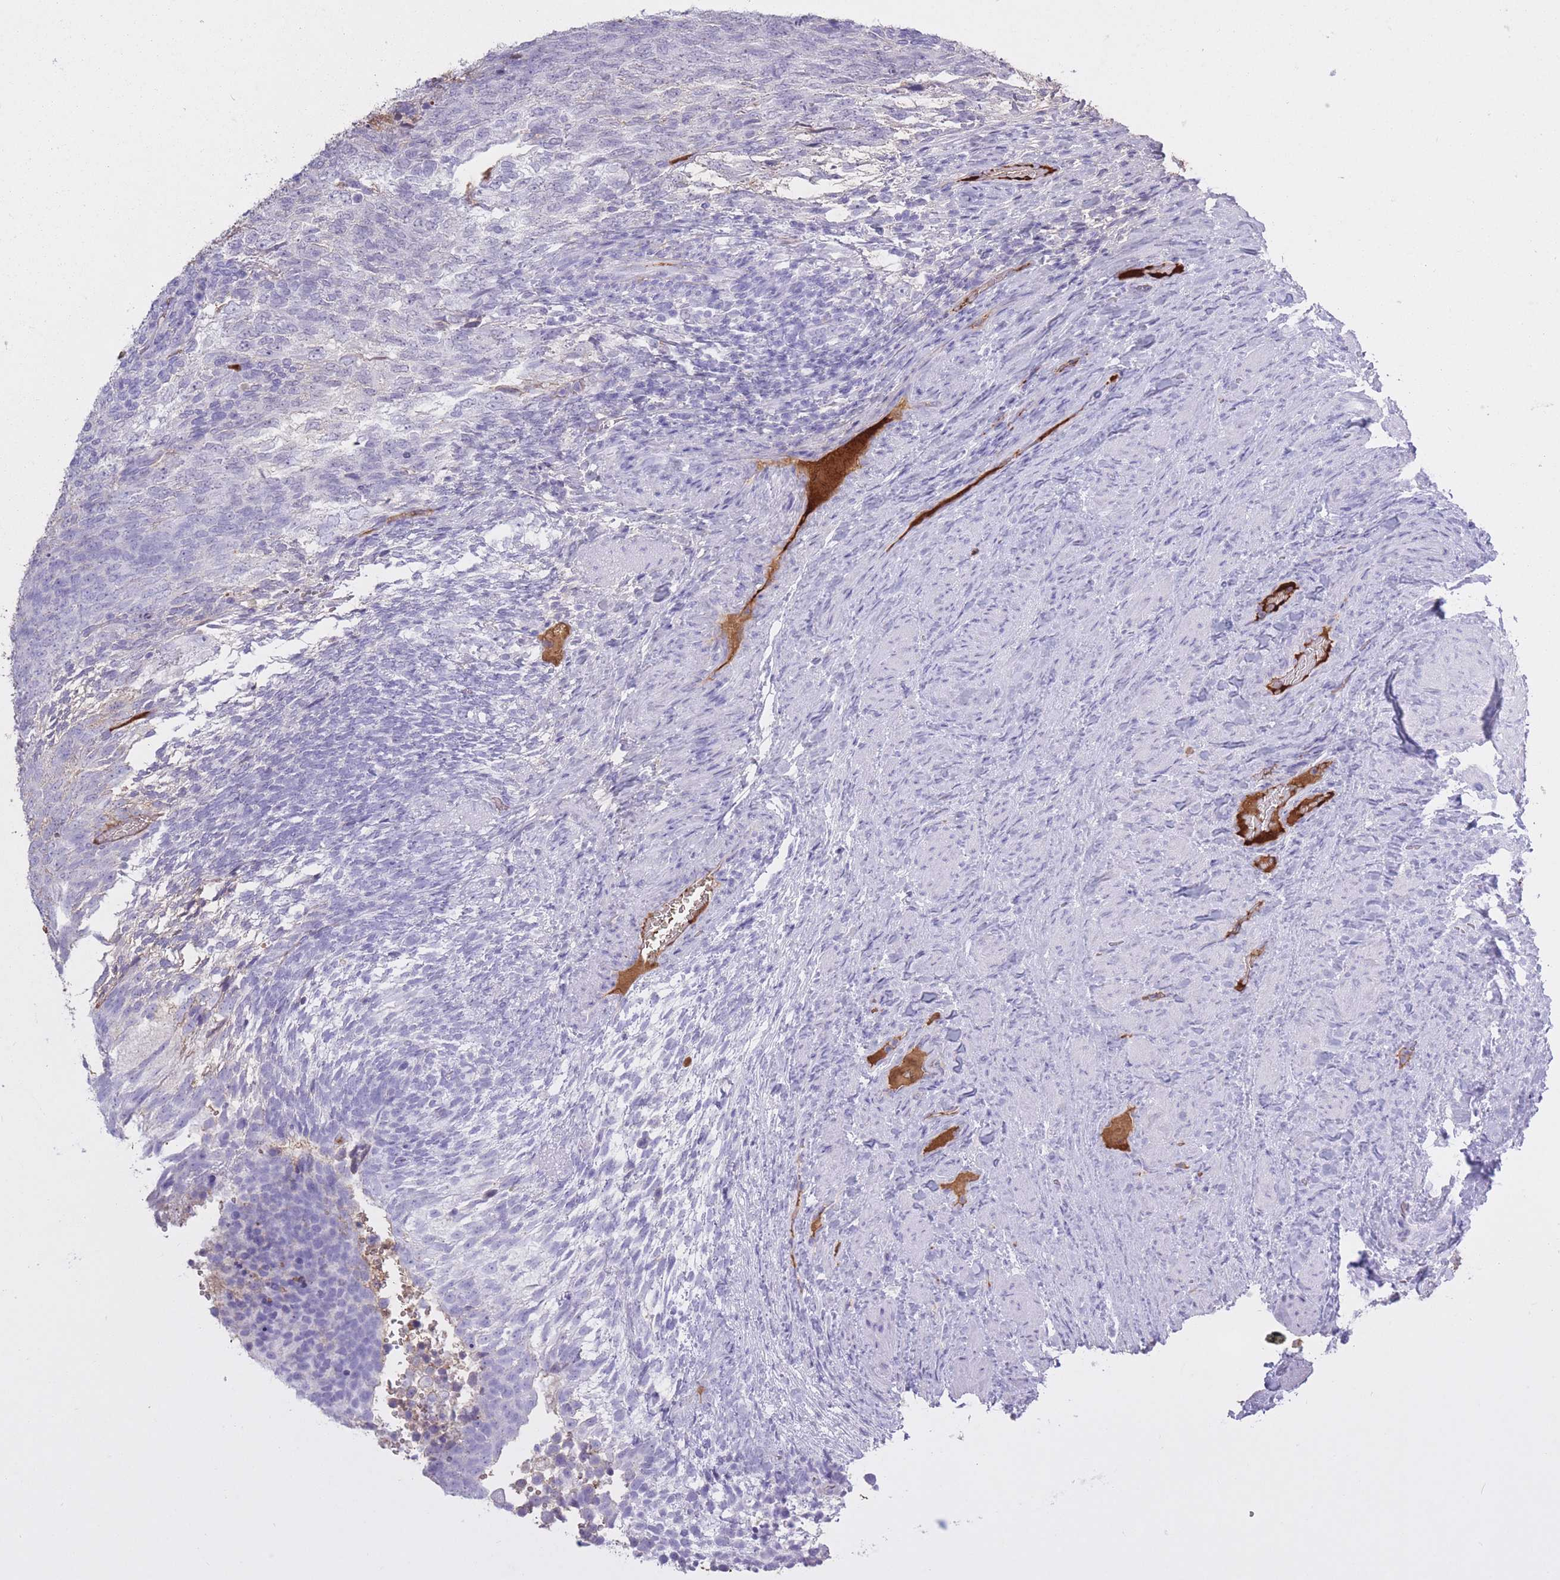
{"staining": {"intensity": "negative", "quantity": "none", "location": "none"}, "tissue": "testis cancer", "cell_type": "Tumor cells", "image_type": "cancer", "snomed": [{"axis": "morphology", "description": "Carcinoma, Embryonal, NOS"}, {"axis": "topography", "description": "Testis"}], "caption": "This histopathology image is of embryonal carcinoma (testis) stained with immunohistochemistry (IHC) to label a protein in brown with the nuclei are counter-stained blue. There is no staining in tumor cells.", "gene": "AP3S2", "patient": {"sex": "male", "age": 23}}